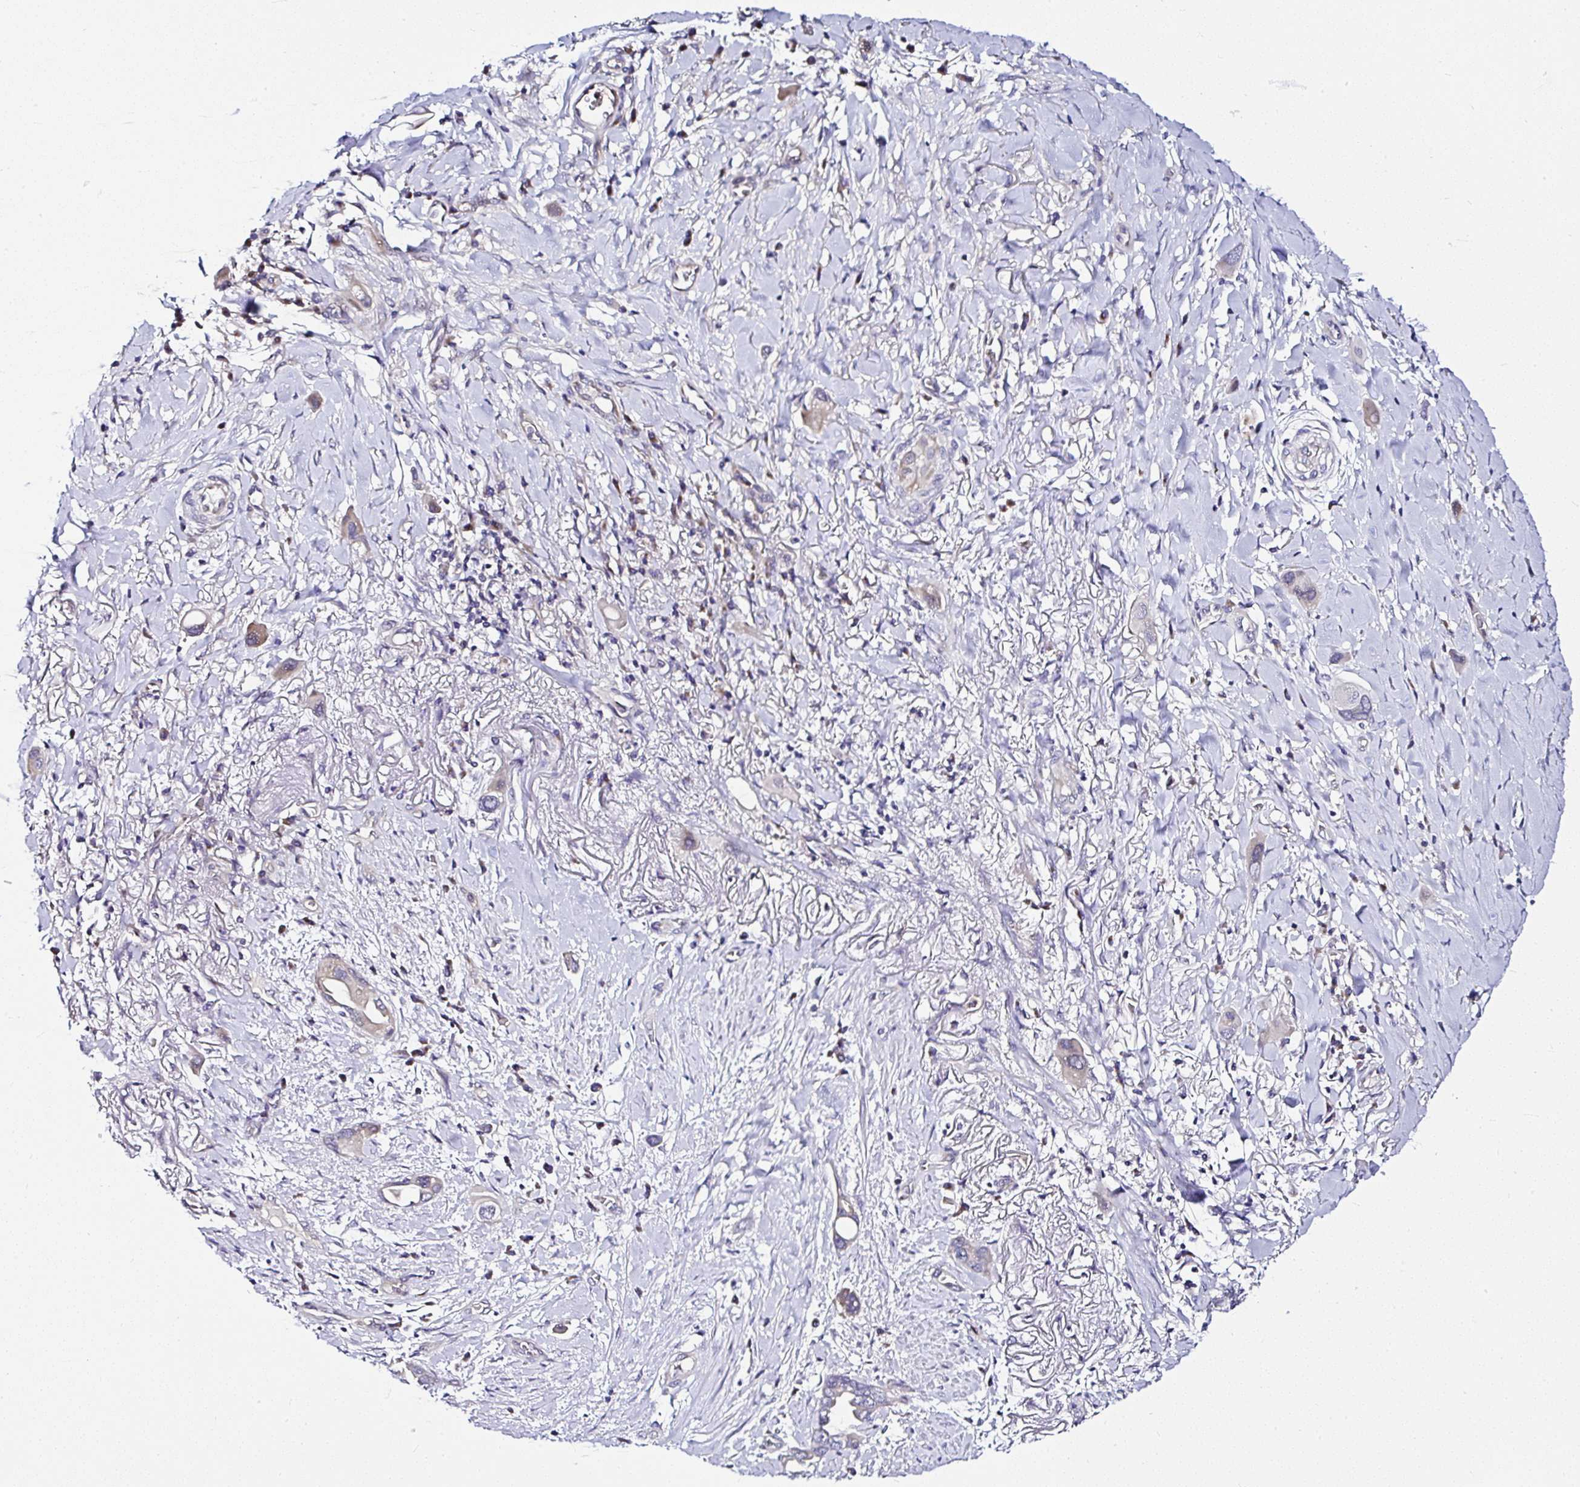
{"staining": {"intensity": "weak", "quantity": "25%-75%", "location": "cytoplasmic/membranous"}, "tissue": "lung cancer", "cell_type": "Tumor cells", "image_type": "cancer", "snomed": [{"axis": "morphology", "description": "Adenocarcinoma, NOS"}, {"axis": "topography", "description": "Lung"}], "caption": "High-power microscopy captured an immunohistochemistry image of lung adenocarcinoma, revealing weak cytoplasmic/membranous staining in approximately 25%-75% of tumor cells. The staining was performed using DAB to visualize the protein expression in brown, while the nuclei were stained in blue with hematoxylin (Magnification: 20x).", "gene": "DEPDC5", "patient": {"sex": "male", "age": 76}}